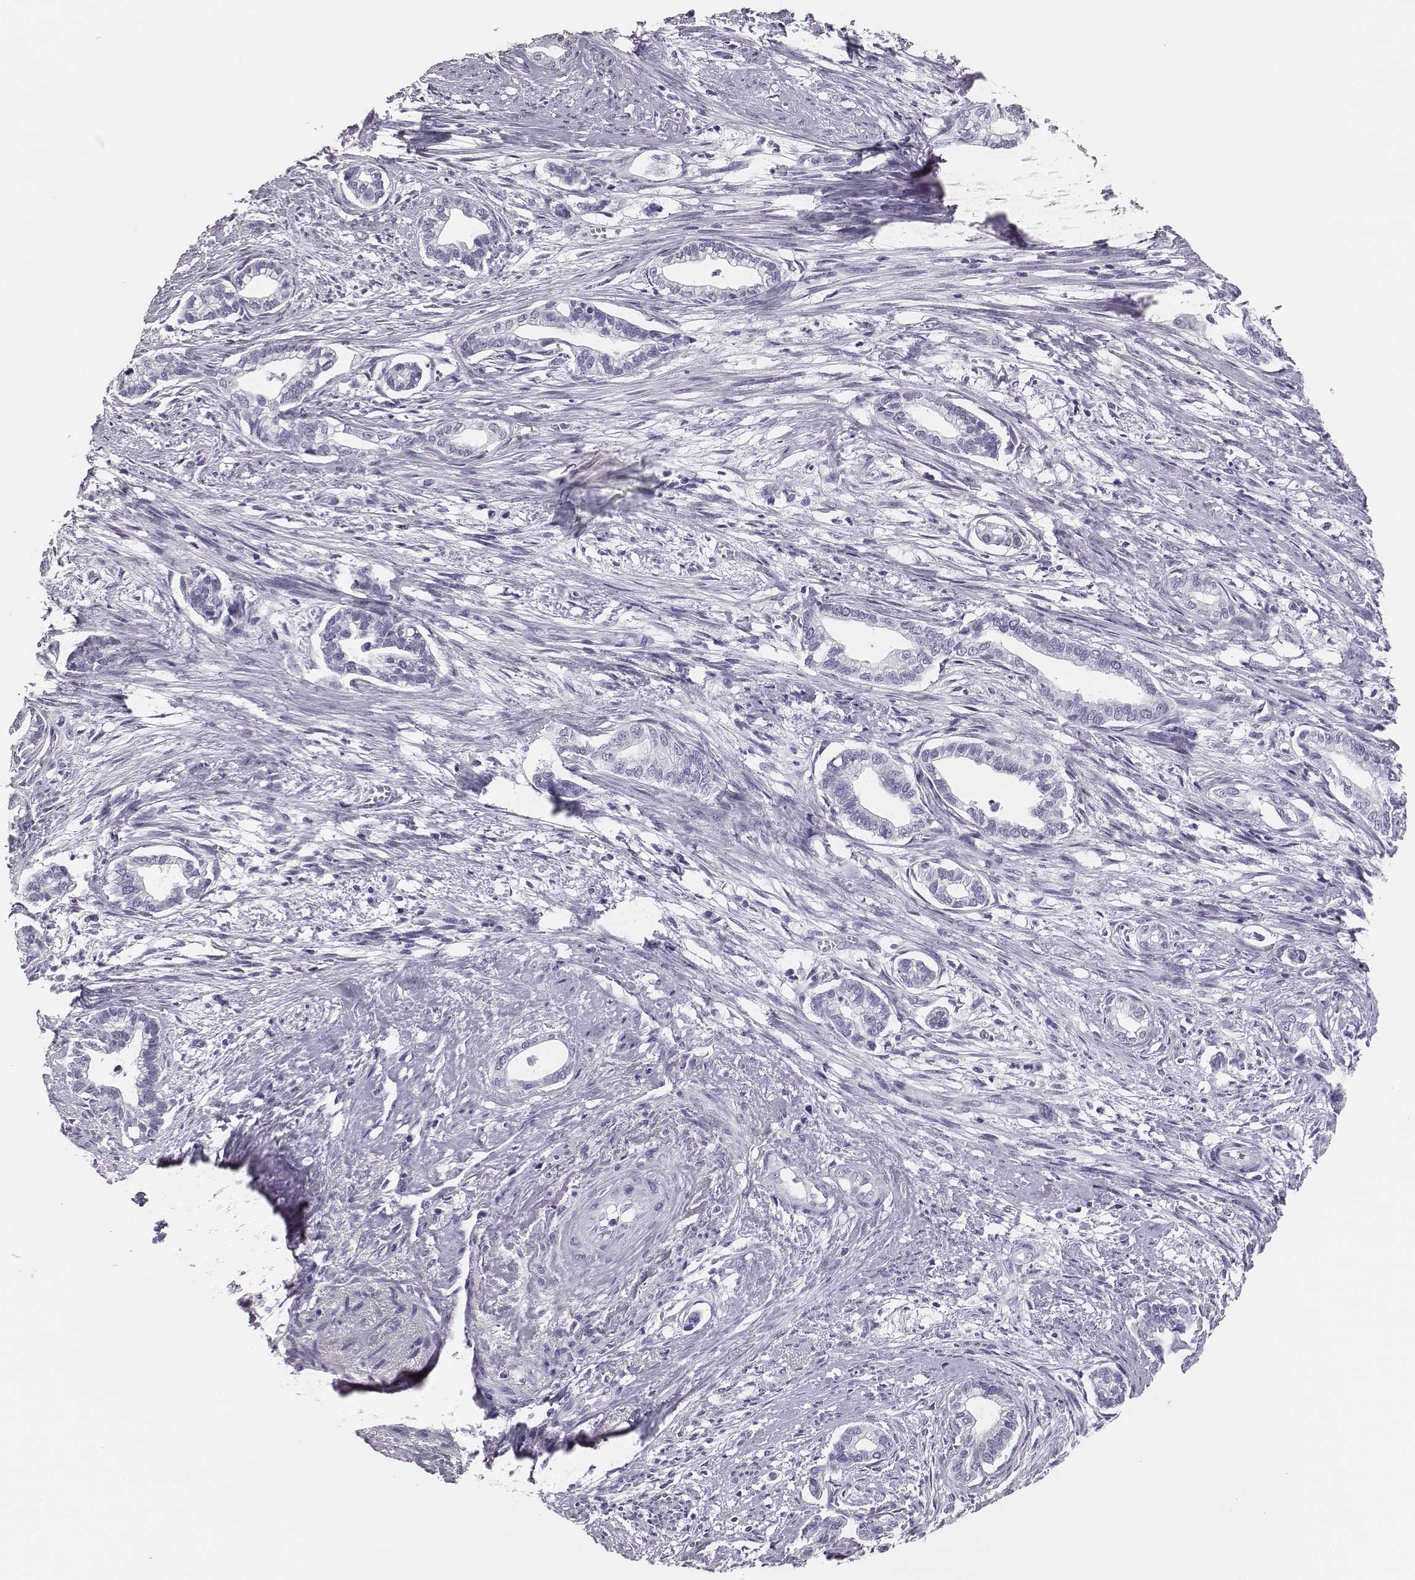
{"staining": {"intensity": "negative", "quantity": "none", "location": "none"}, "tissue": "cervical cancer", "cell_type": "Tumor cells", "image_type": "cancer", "snomed": [{"axis": "morphology", "description": "Adenocarcinoma, NOS"}, {"axis": "topography", "description": "Cervix"}], "caption": "This is an immunohistochemistry photomicrograph of cervical adenocarcinoma. There is no positivity in tumor cells.", "gene": "H1-6", "patient": {"sex": "female", "age": 62}}